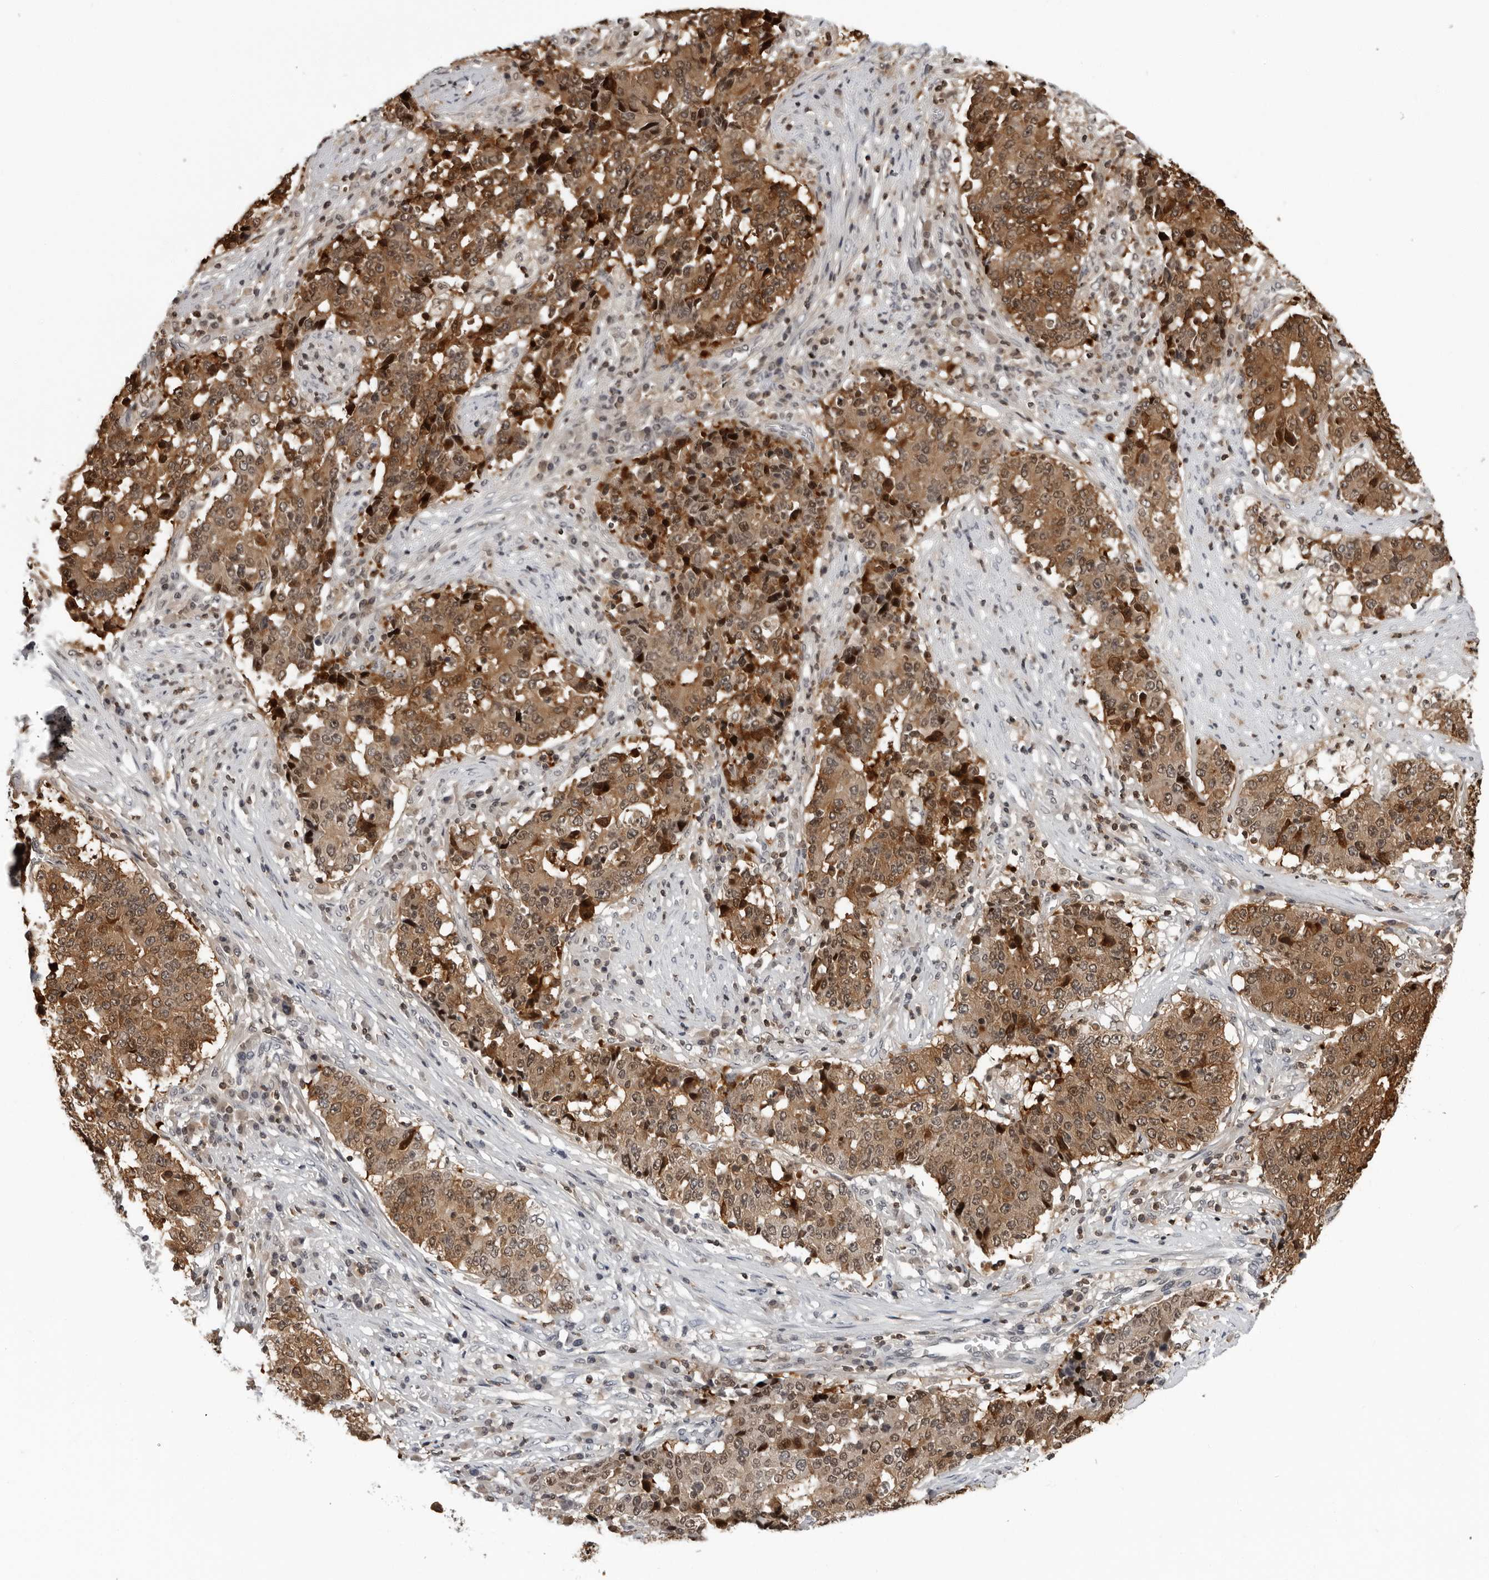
{"staining": {"intensity": "moderate", "quantity": ">75%", "location": "cytoplasmic/membranous,nuclear"}, "tissue": "stomach cancer", "cell_type": "Tumor cells", "image_type": "cancer", "snomed": [{"axis": "morphology", "description": "Adenocarcinoma, NOS"}, {"axis": "topography", "description": "Stomach"}], "caption": "There is medium levels of moderate cytoplasmic/membranous and nuclear positivity in tumor cells of stomach adenocarcinoma, as demonstrated by immunohistochemical staining (brown color).", "gene": "HSPH1", "patient": {"sex": "male", "age": 59}}